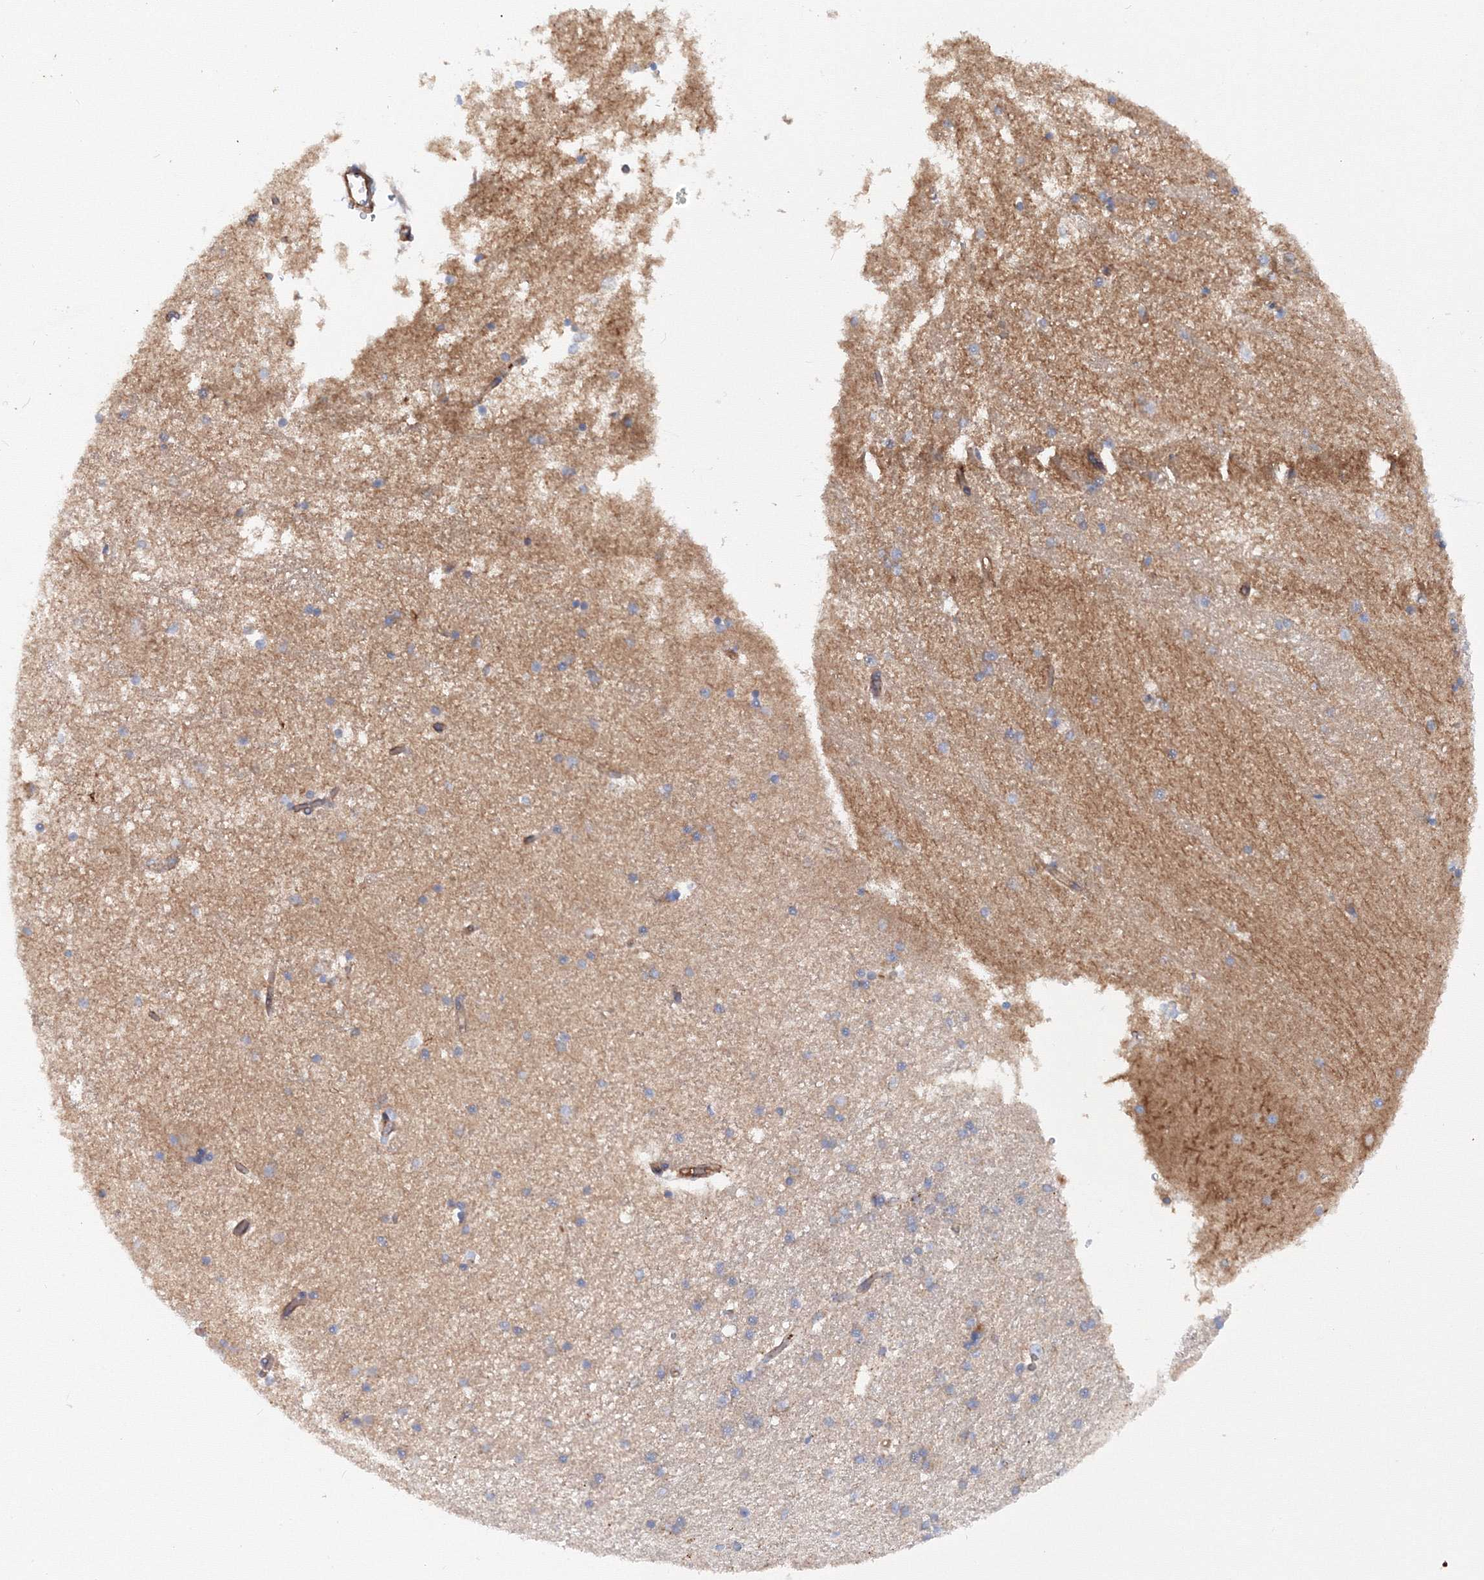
{"staining": {"intensity": "moderate", "quantity": "<25%", "location": "cytoplasmic/membranous"}, "tissue": "hippocampus", "cell_type": "Glial cells", "image_type": "normal", "snomed": [{"axis": "morphology", "description": "Normal tissue, NOS"}, {"axis": "topography", "description": "Hippocampus"}], "caption": "This is a histology image of IHC staining of normal hippocampus, which shows moderate expression in the cytoplasmic/membranous of glial cells.", "gene": "EXOC1", "patient": {"sex": "male", "age": 45}}